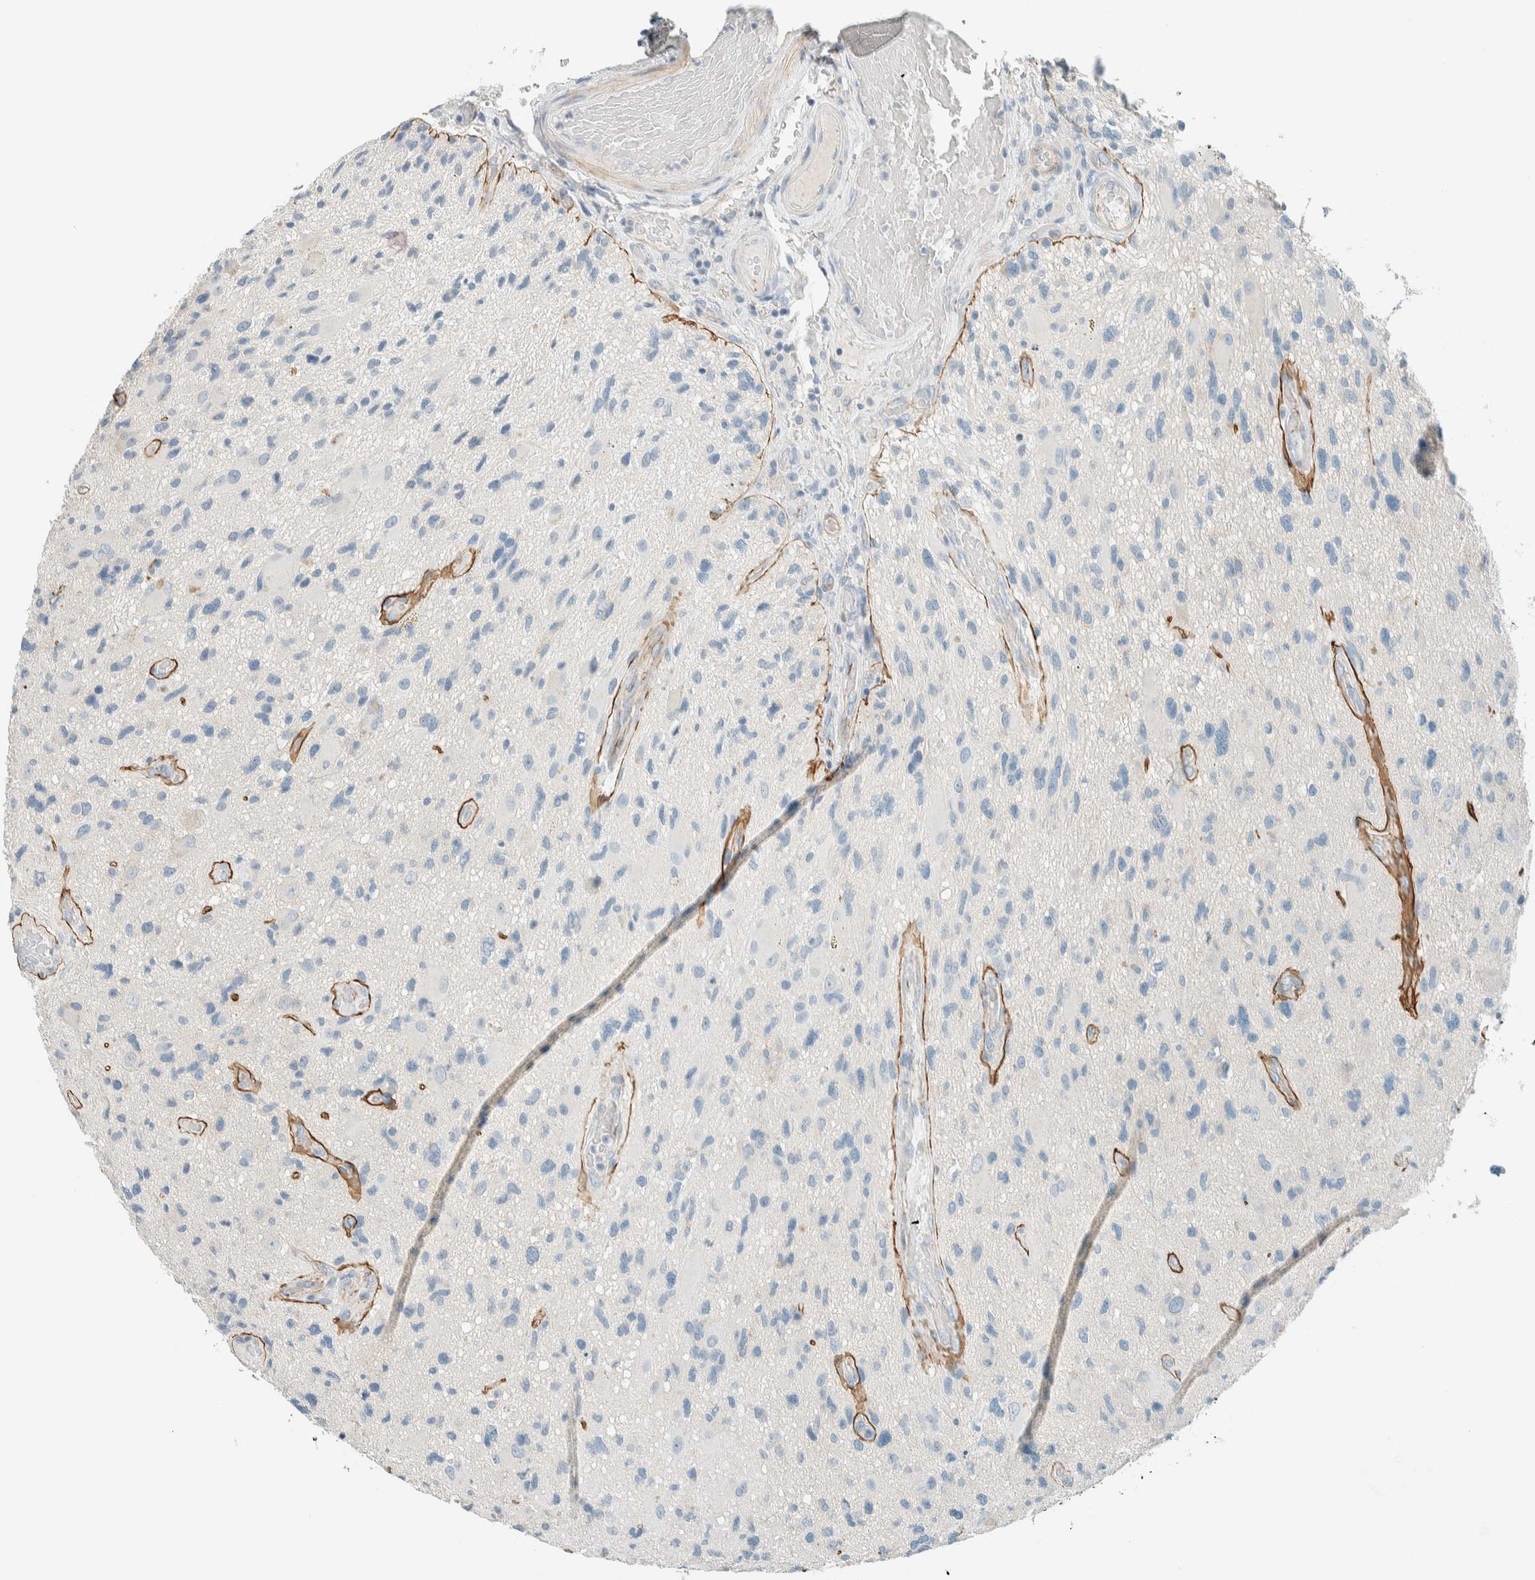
{"staining": {"intensity": "negative", "quantity": "none", "location": "none"}, "tissue": "glioma", "cell_type": "Tumor cells", "image_type": "cancer", "snomed": [{"axis": "morphology", "description": "Glioma, malignant, High grade"}, {"axis": "topography", "description": "Brain"}], "caption": "This is a photomicrograph of immunohistochemistry staining of malignant high-grade glioma, which shows no expression in tumor cells.", "gene": "SLFN12", "patient": {"sex": "male", "age": 33}}